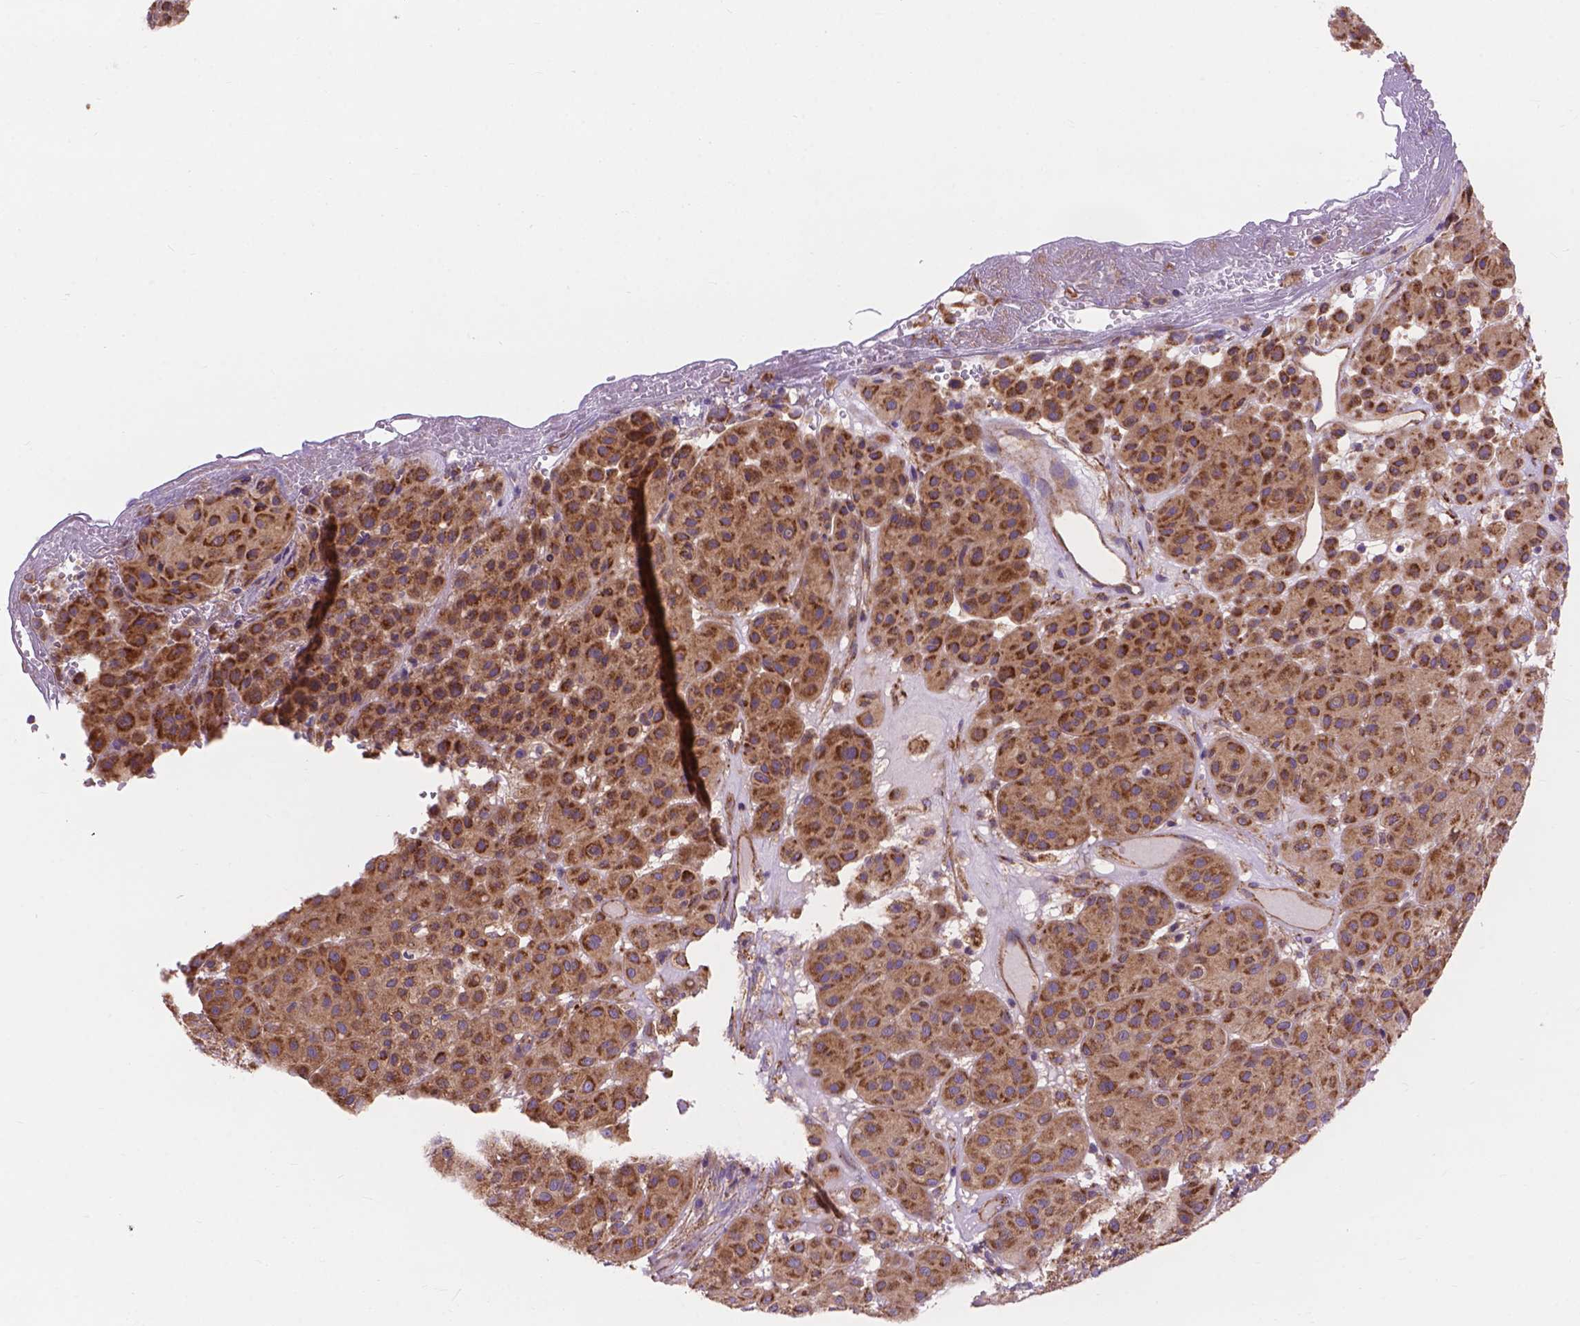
{"staining": {"intensity": "moderate", "quantity": ">75%", "location": "cytoplasmic/membranous"}, "tissue": "melanoma", "cell_type": "Tumor cells", "image_type": "cancer", "snomed": [{"axis": "morphology", "description": "Malignant melanoma, Metastatic site"}, {"axis": "topography", "description": "Smooth muscle"}], "caption": "Protein analysis of melanoma tissue shows moderate cytoplasmic/membranous positivity in about >75% of tumor cells. (DAB (3,3'-diaminobenzidine) = brown stain, brightfield microscopy at high magnification).", "gene": "AK3", "patient": {"sex": "male", "age": 41}}